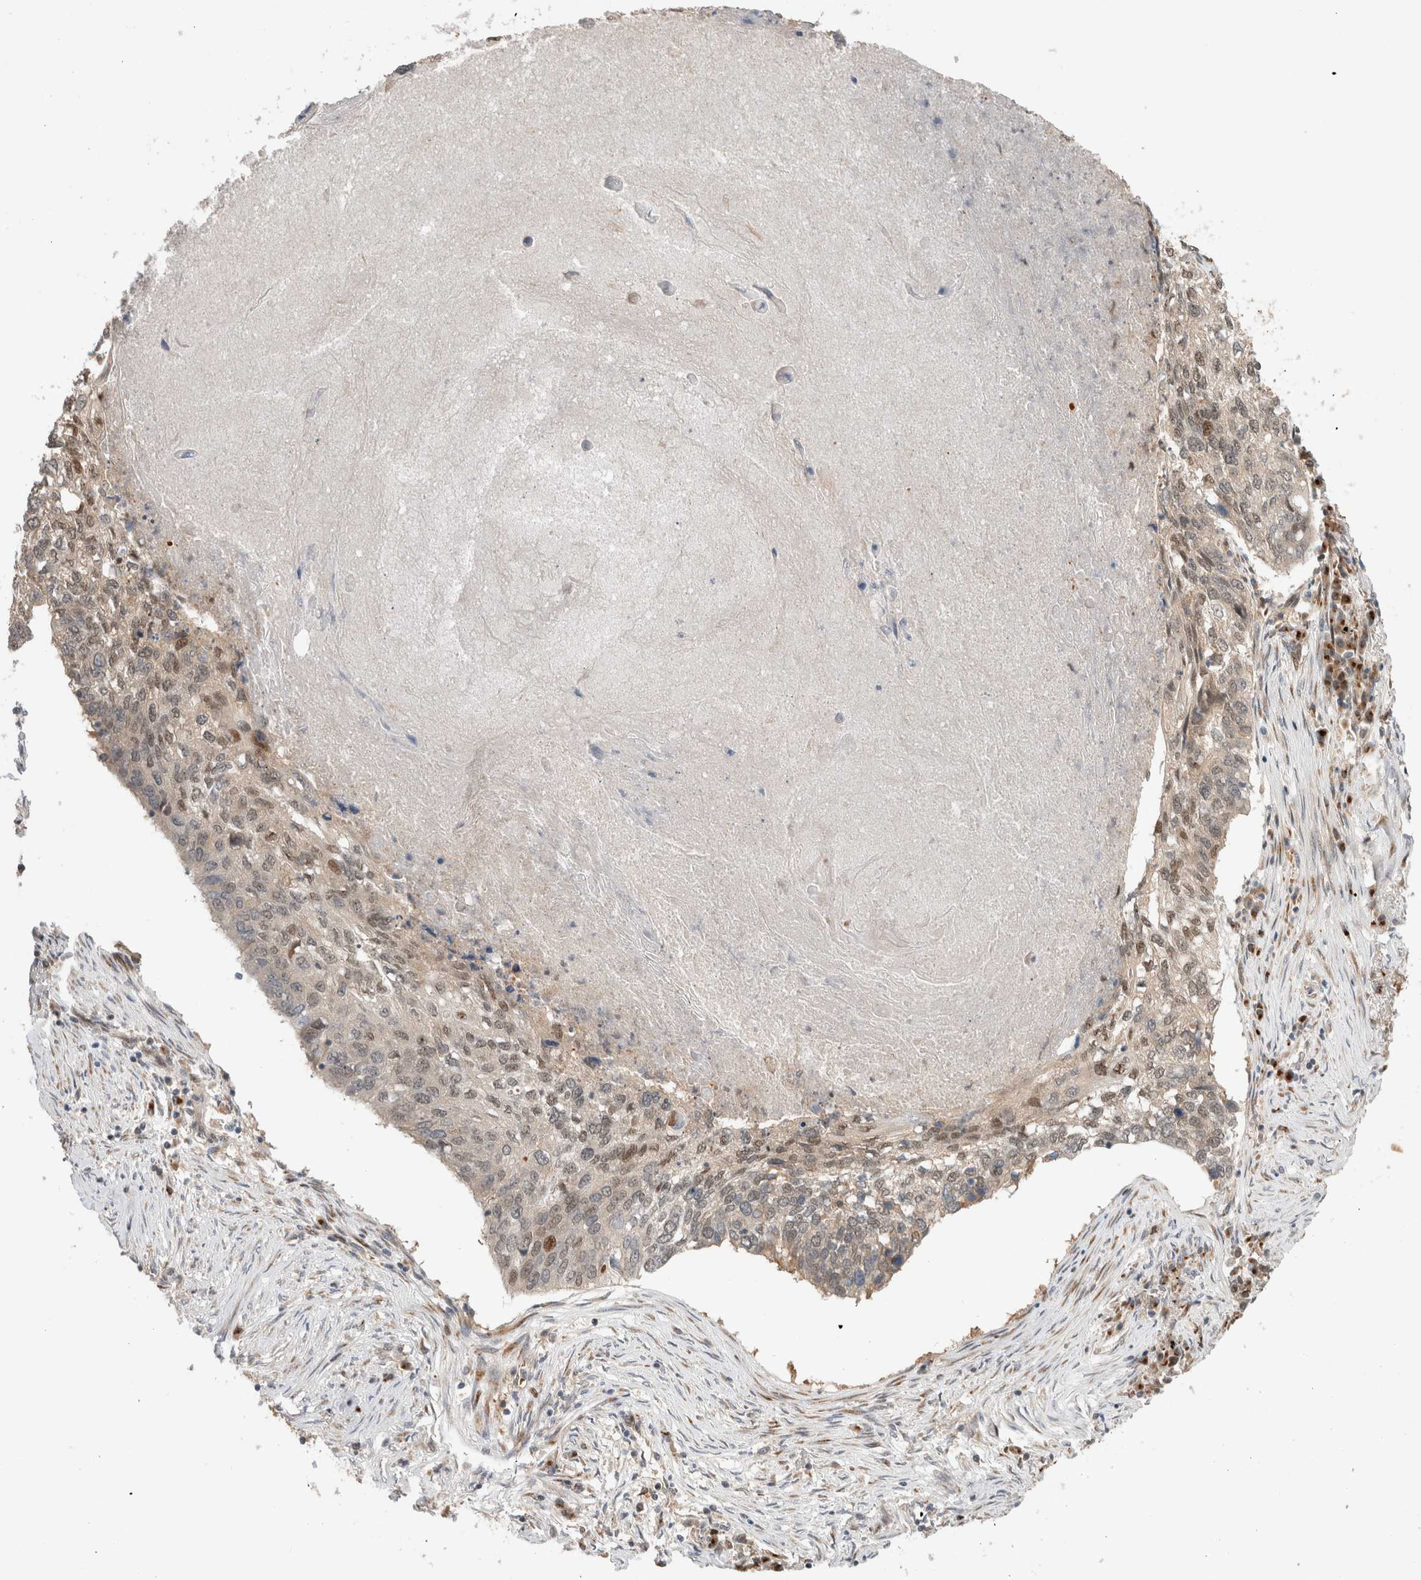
{"staining": {"intensity": "weak", "quantity": "25%-75%", "location": "nuclear"}, "tissue": "lung cancer", "cell_type": "Tumor cells", "image_type": "cancer", "snomed": [{"axis": "morphology", "description": "Squamous cell carcinoma, NOS"}, {"axis": "topography", "description": "Lung"}], "caption": "Lung squamous cell carcinoma stained with immunohistochemistry exhibits weak nuclear positivity in about 25%-75% of tumor cells. (Stains: DAB in brown, nuclei in blue, Microscopy: brightfield microscopy at high magnification).", "gene": "OTUD6B", "patient": {"sex": "female", "age": 63}}